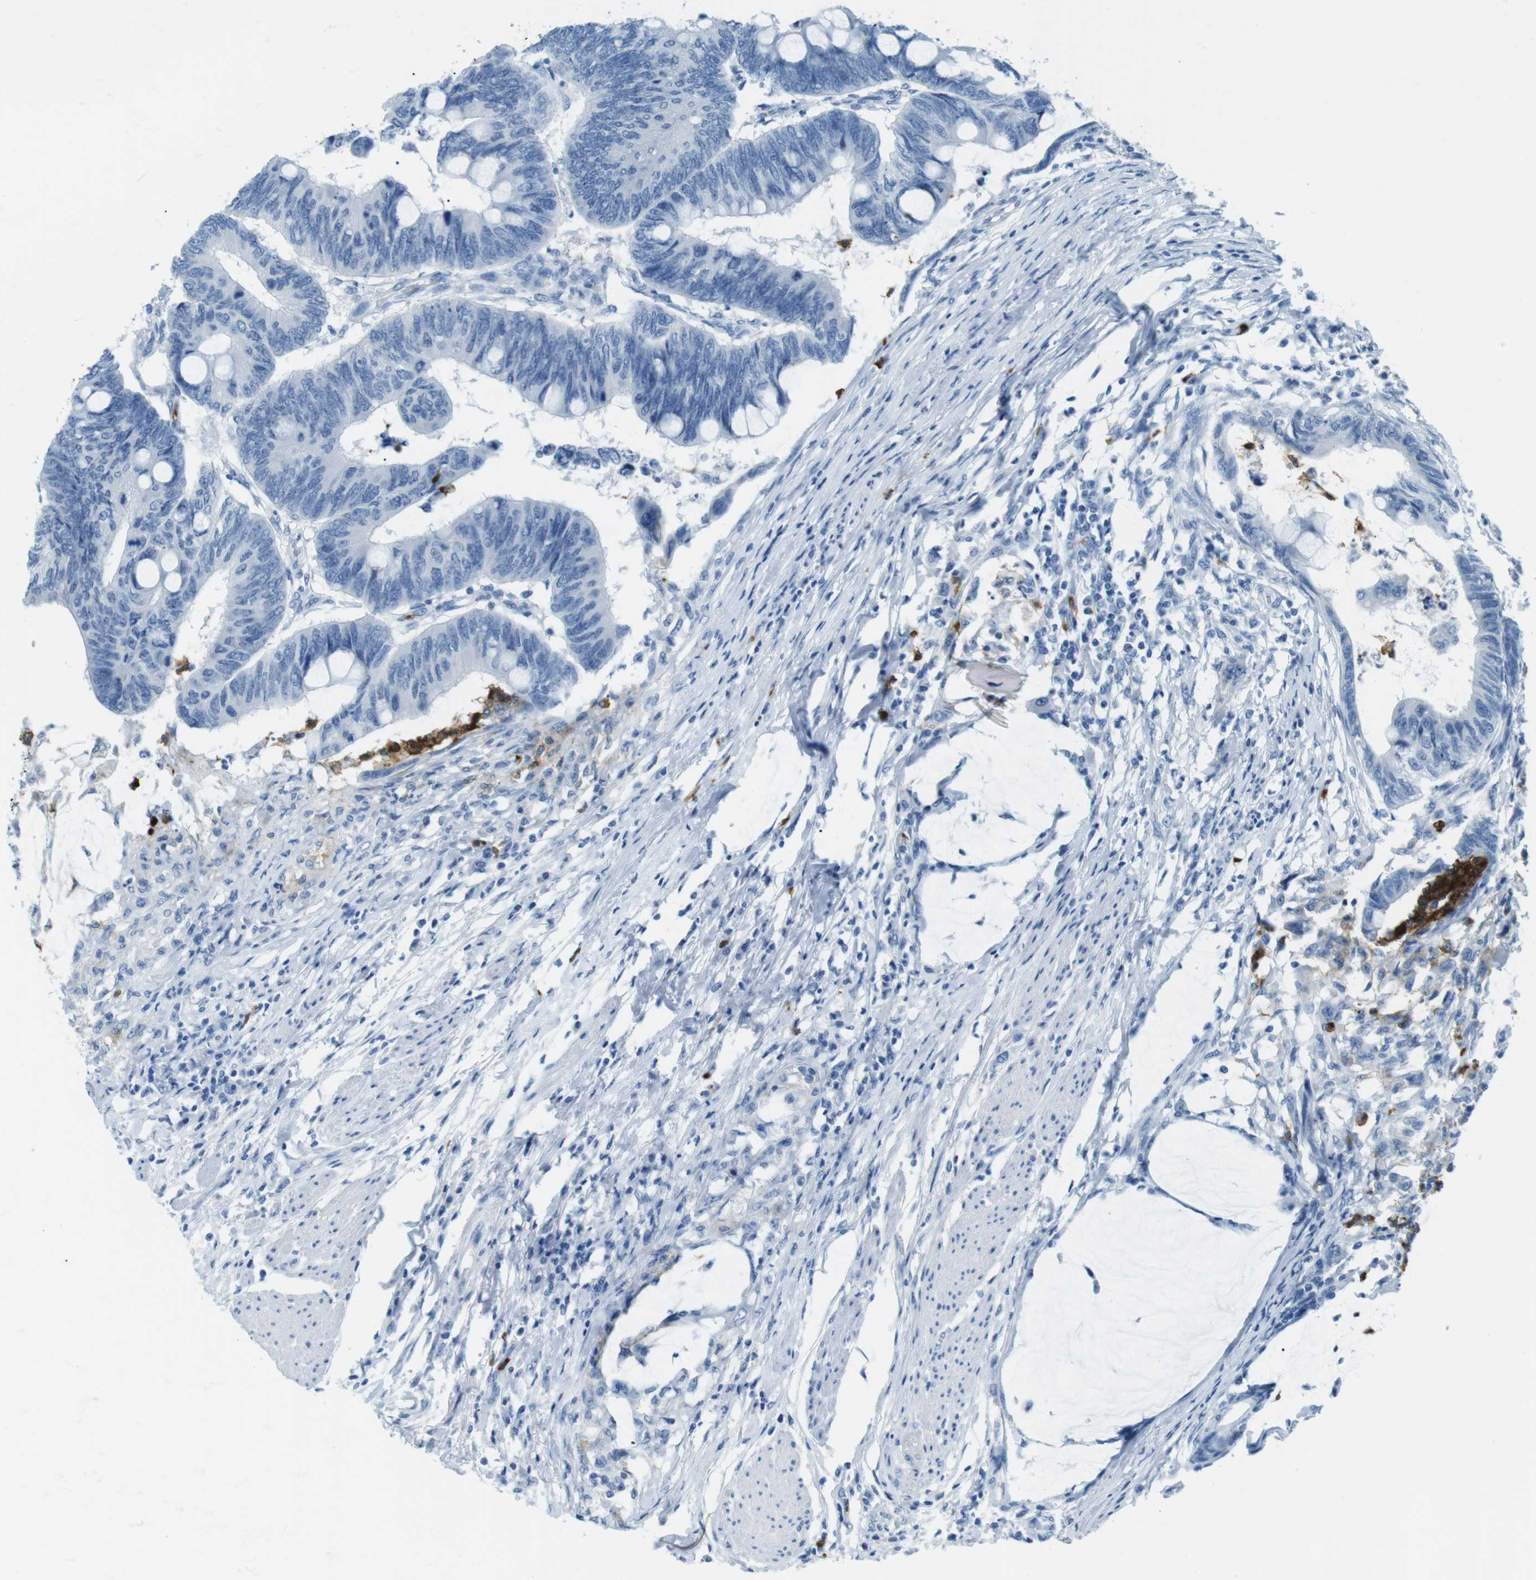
{"staining": {"intensity": "negative", "quantity": "none", "location": "none"}, "tissue": "colorectal cancer", "cell_type": "Tumor cells", "image_type": "cancer", "snomed": [{"axis": "morphology", "description": "Normal tissue, NOS"}, {"axis": "morphology", "description": "Adenocarcinoma, NOS"}, {"axis": "topography", "description": "Rectum"}, {"axis": "topography", "description": "Peripheral nerve tissue"}], "caption": "There is no significant expression in tumor cells of colorectal cancer (adenocarcinoma). (Brightfield microscopy of DAB immunohistochemistry (IHC) at high magnification).", "gene": "MCEMP1", "patient": {"sex": "male", "age": 92}}